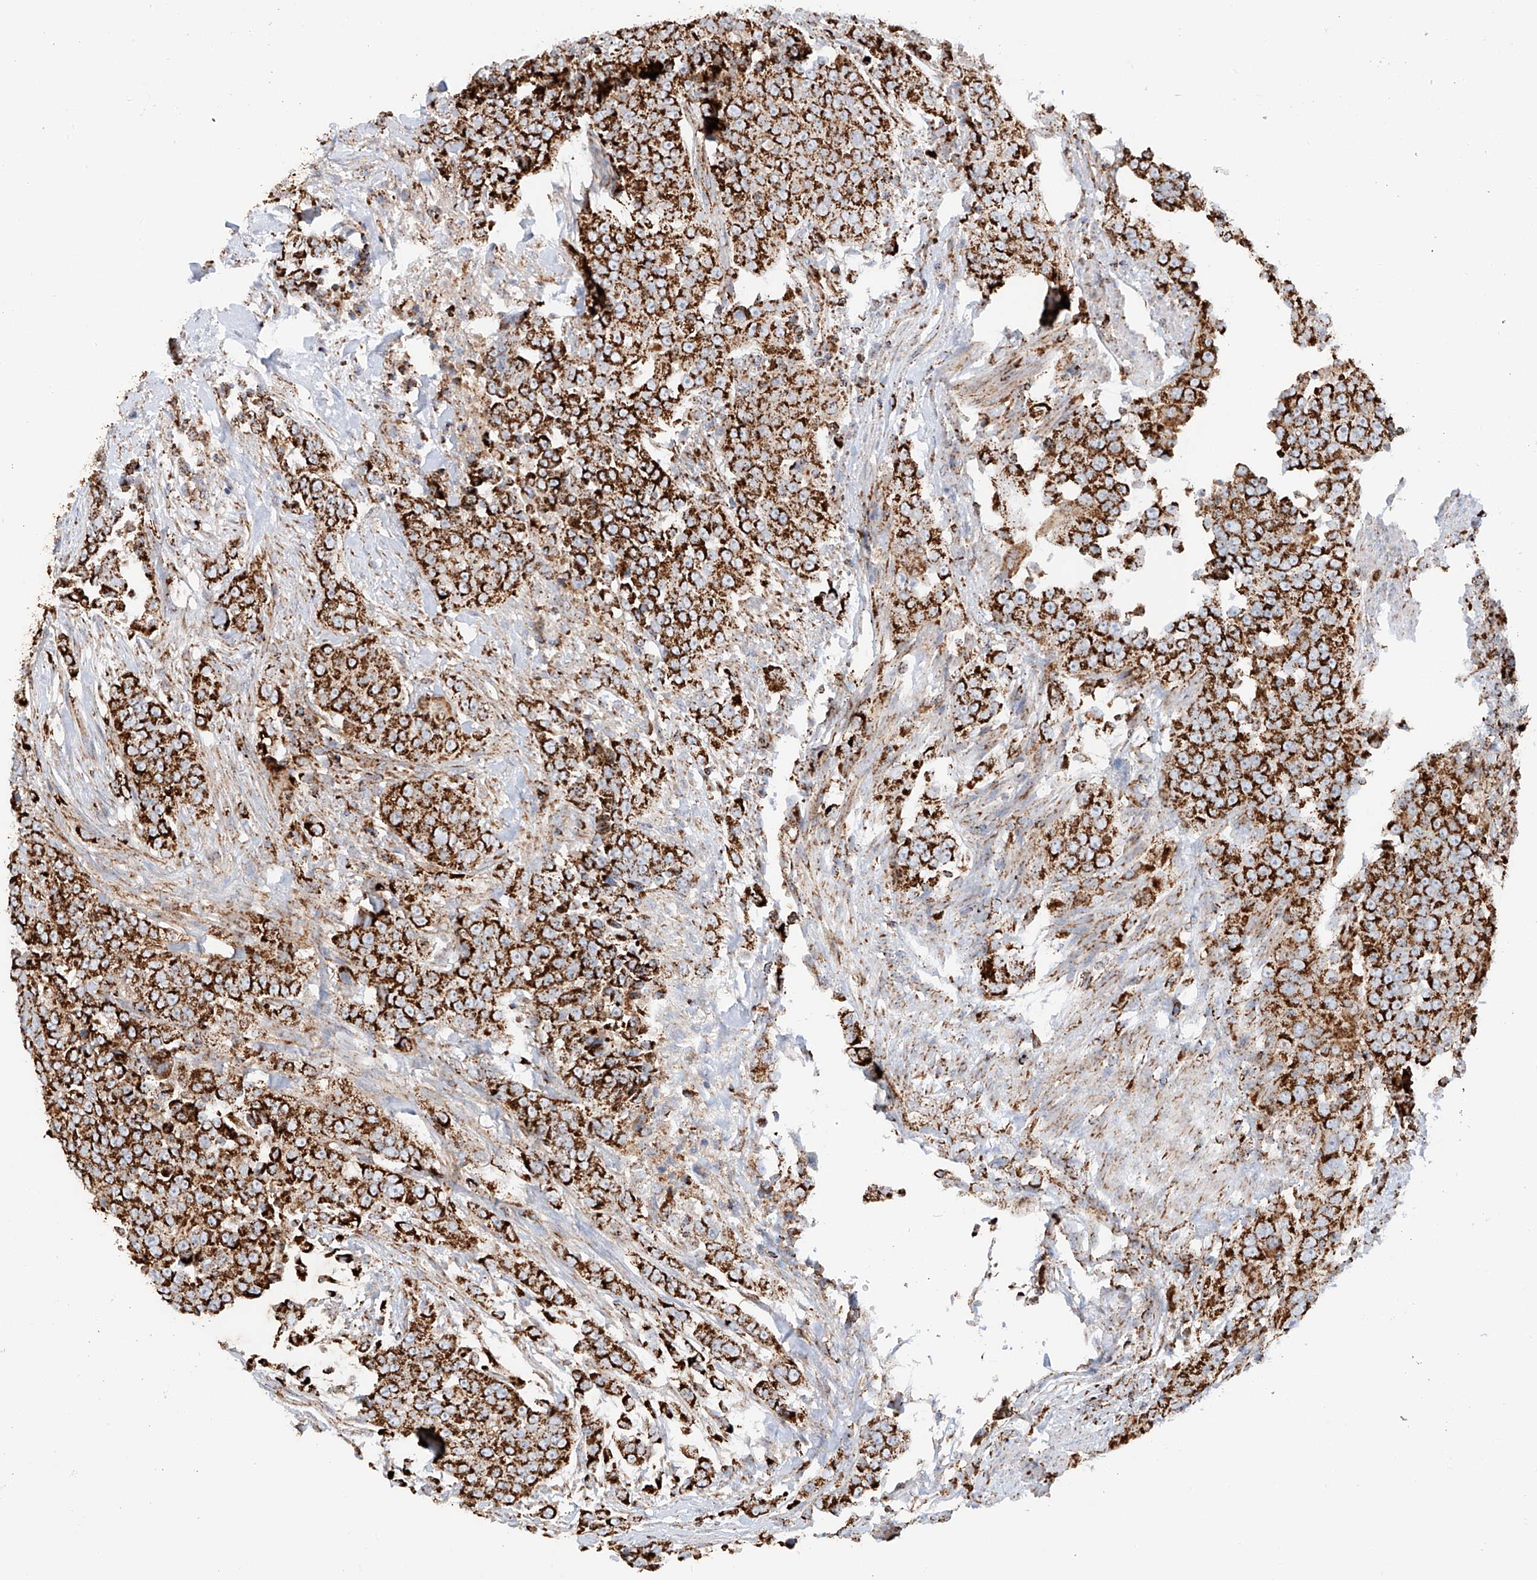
{"staining": {"intensity": "strong", "quantity": ">75%", "location": "cytoplasmic/membranous"}, "tissue": "urothelial cancer", "cell_type": "Tumor cells", "image_type": "cancer", "snomed": [{"axis": "morphology", "description": "Urothelial carcinoma, High grade"}, {"axis": "topography", "description": "Urinary bladder"}], "caption": "The immunohistochemical stain highlights strong cytoplasmic/membranous positivity in tumor cells of urothelial cancer tissue.", "gene": "TTC27", "patient": {"sex": "female", "age": 80}}